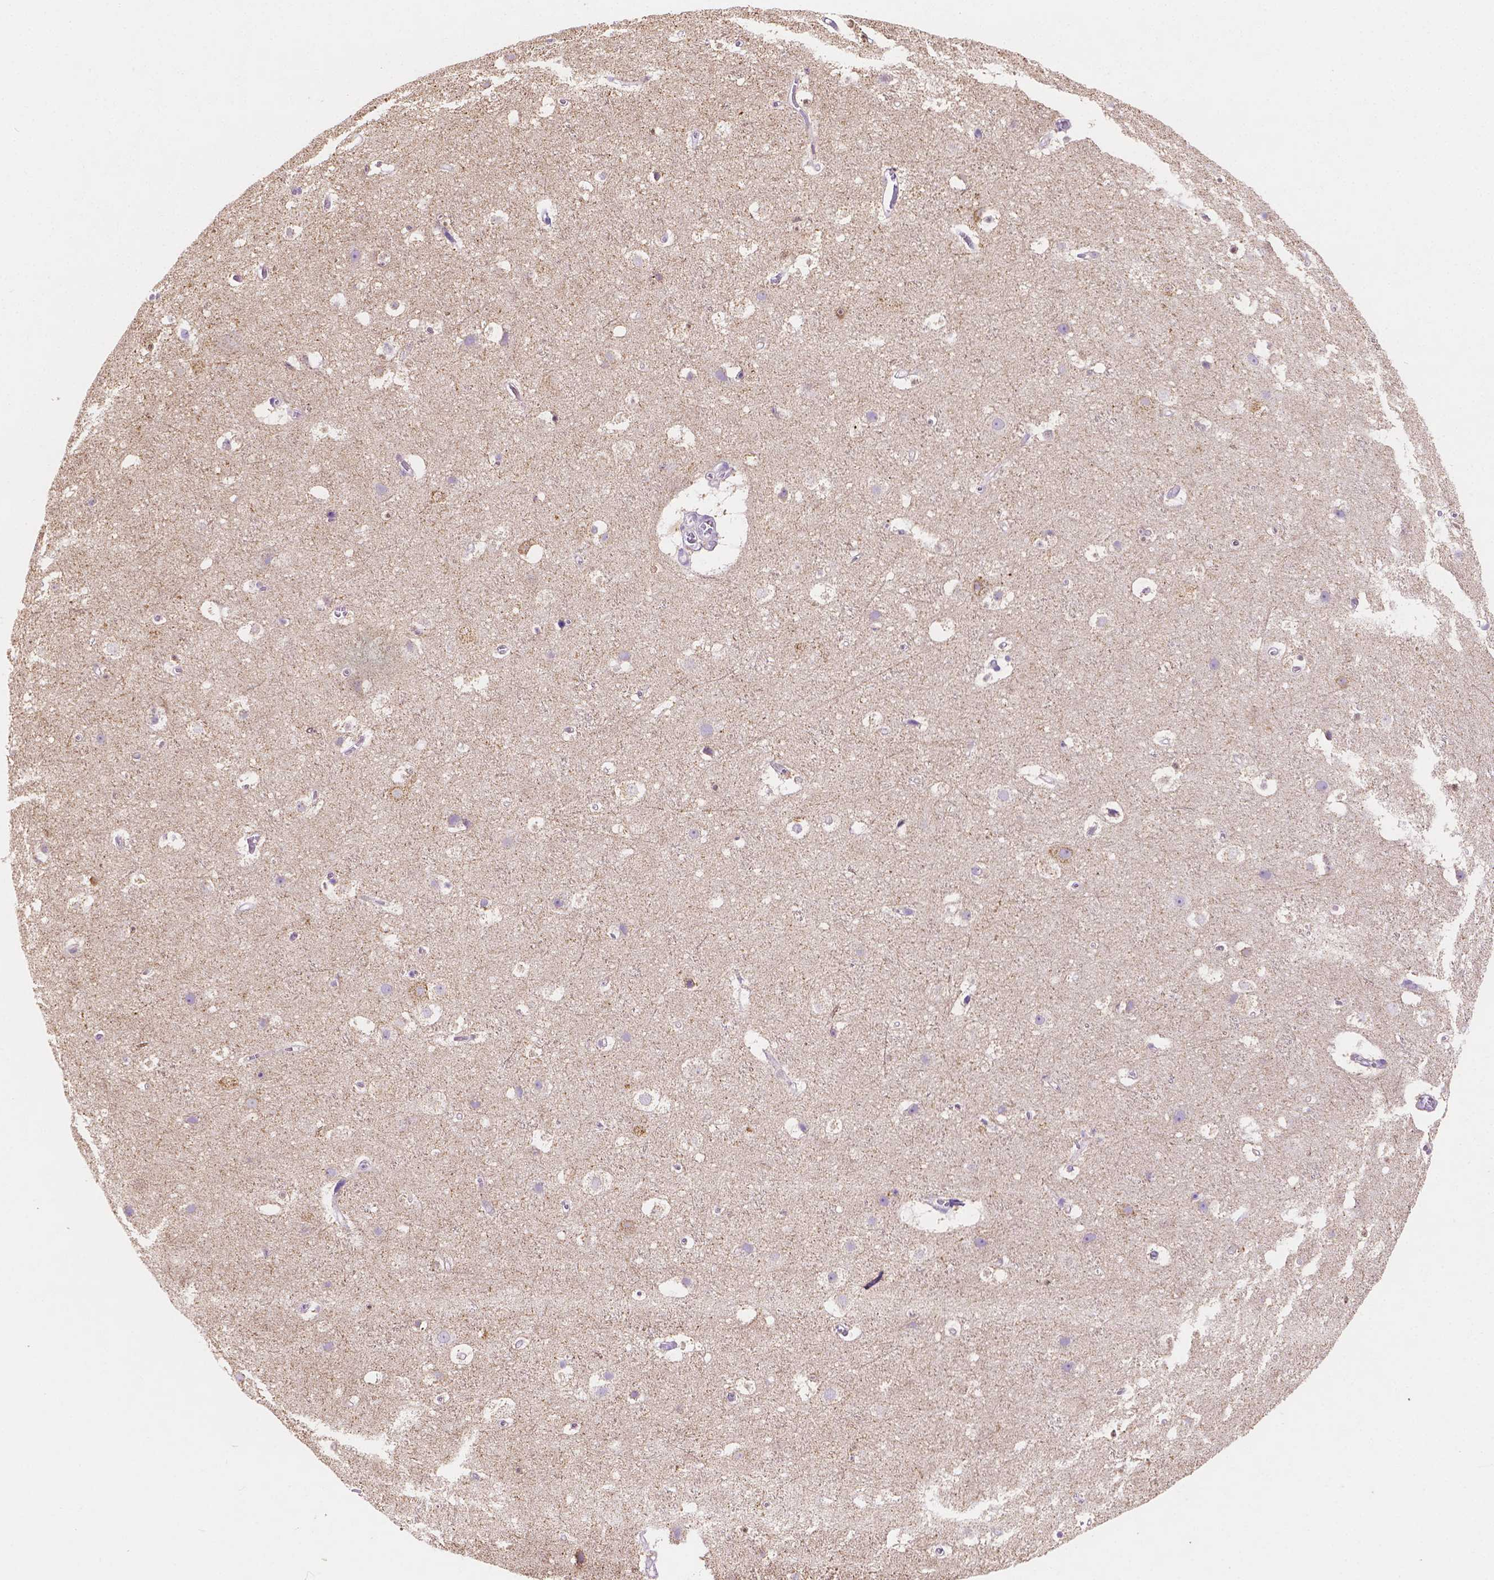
{"staining": {"intensity": "negative", "quantity": "none", "location": "none"}, "tissue": "cerebral cortex", "cell_type": "Endothelial cells", "image_type": "normal", "snomed": [{"axis": "morphology", "description": "Normal tissue, NOS"}, {"axis": "topography", "description": "Cerebral cortex"}], "caption": "High power microscopy photomicrograph of an immunohistochemistry (IHC) micrograph of benign cerebral cortex, revealing no significant staining in endothelial cells.", "gene": "TMEM130", "patient": {"sex": "female", "age": 42}}